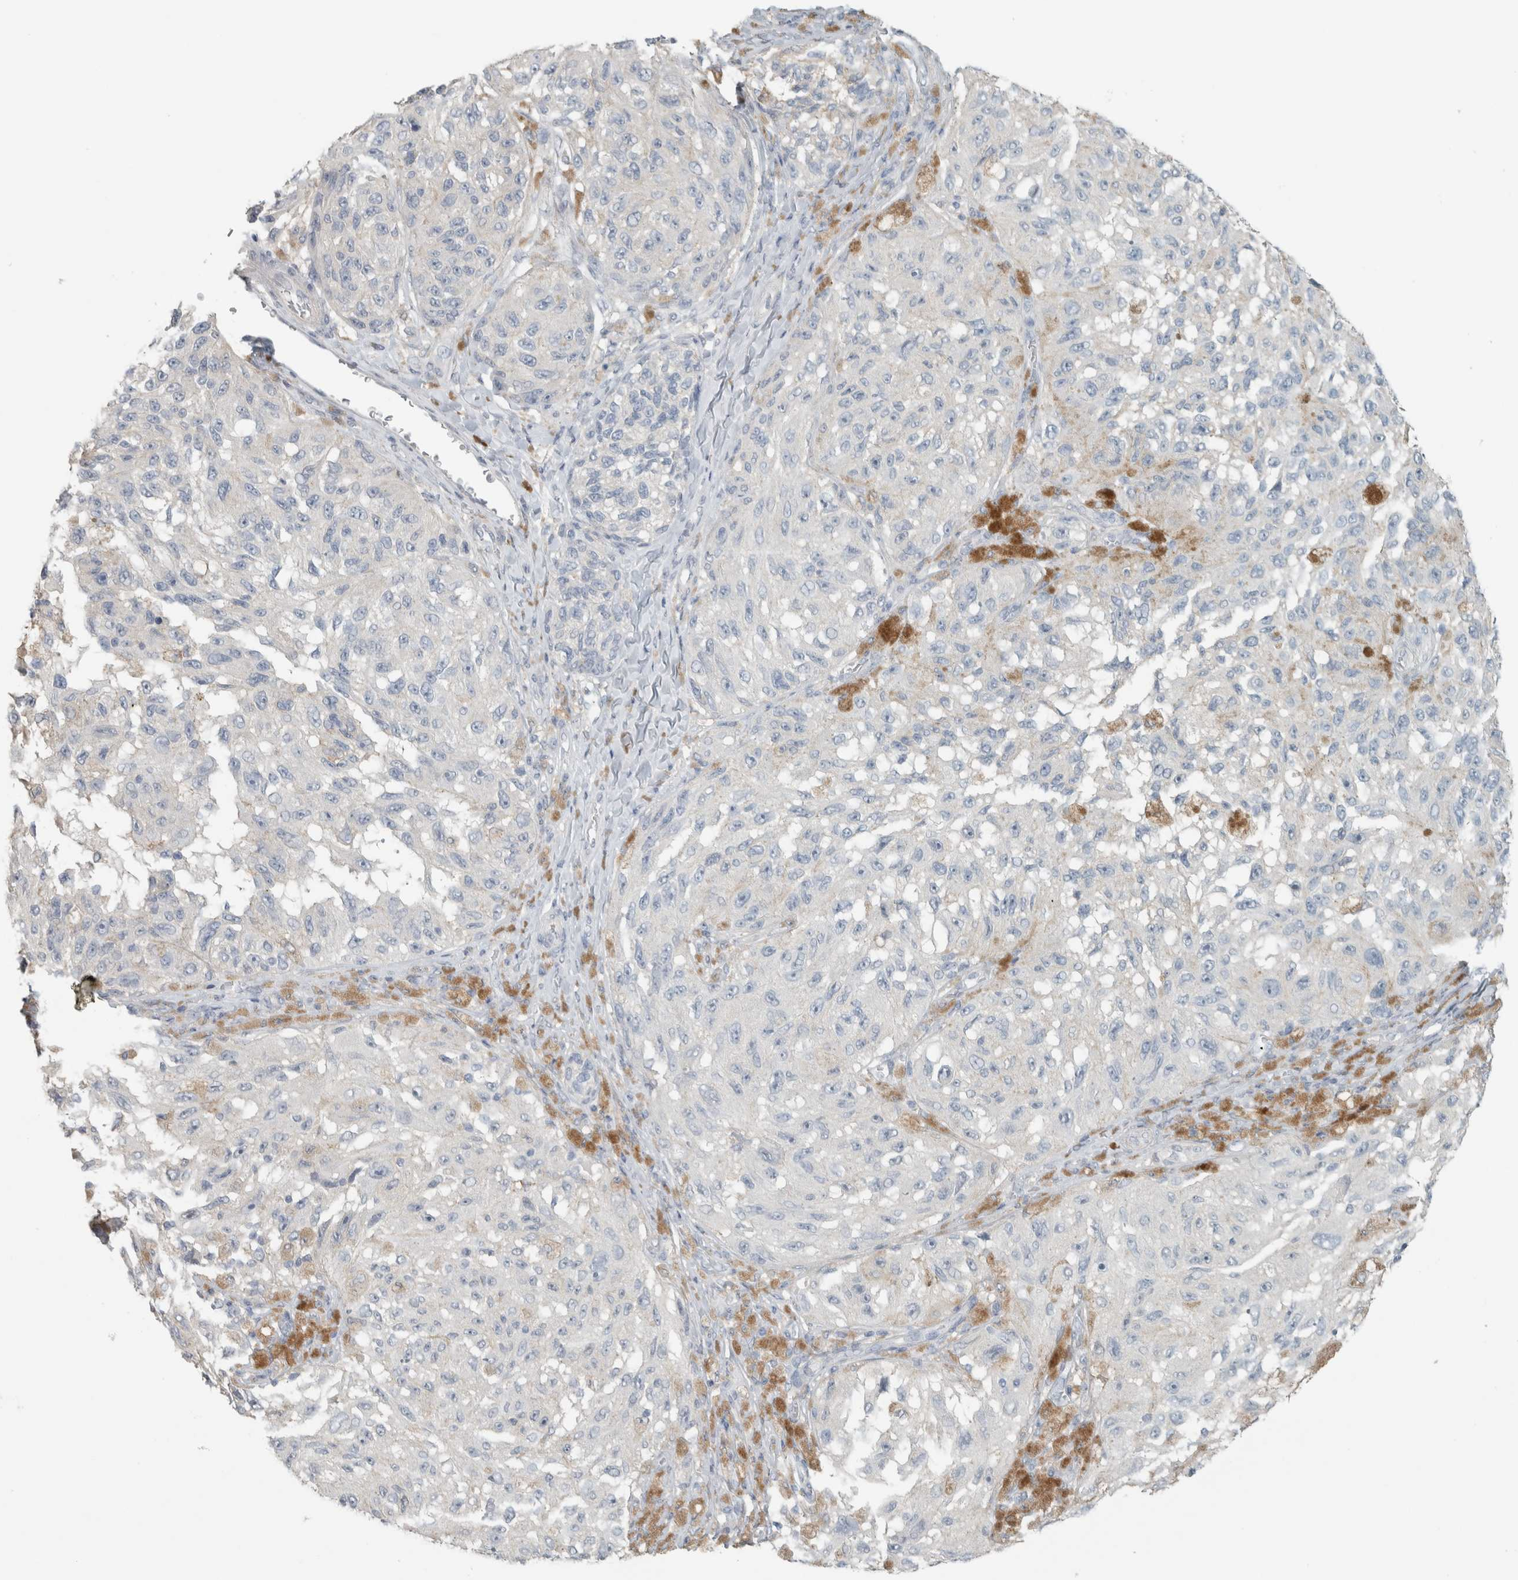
{"staining": {"intensity": "negative", "quantity": "none", "location": "none"}, "tissue": "melanoma", "cell_type": "Tumor cells", "image_type": "cancer", "snomed": [{"axis": "morphology", "description": "Malignant melanoma, NOS"}, {"axis": "topography", "description": "Skin"}], "caption": "DAB immunohistochemical staining of melanoma reveals no significant expression in tumor cells.", "gene": "SCIN", "patient": {"sex": "female", "age": 73}}